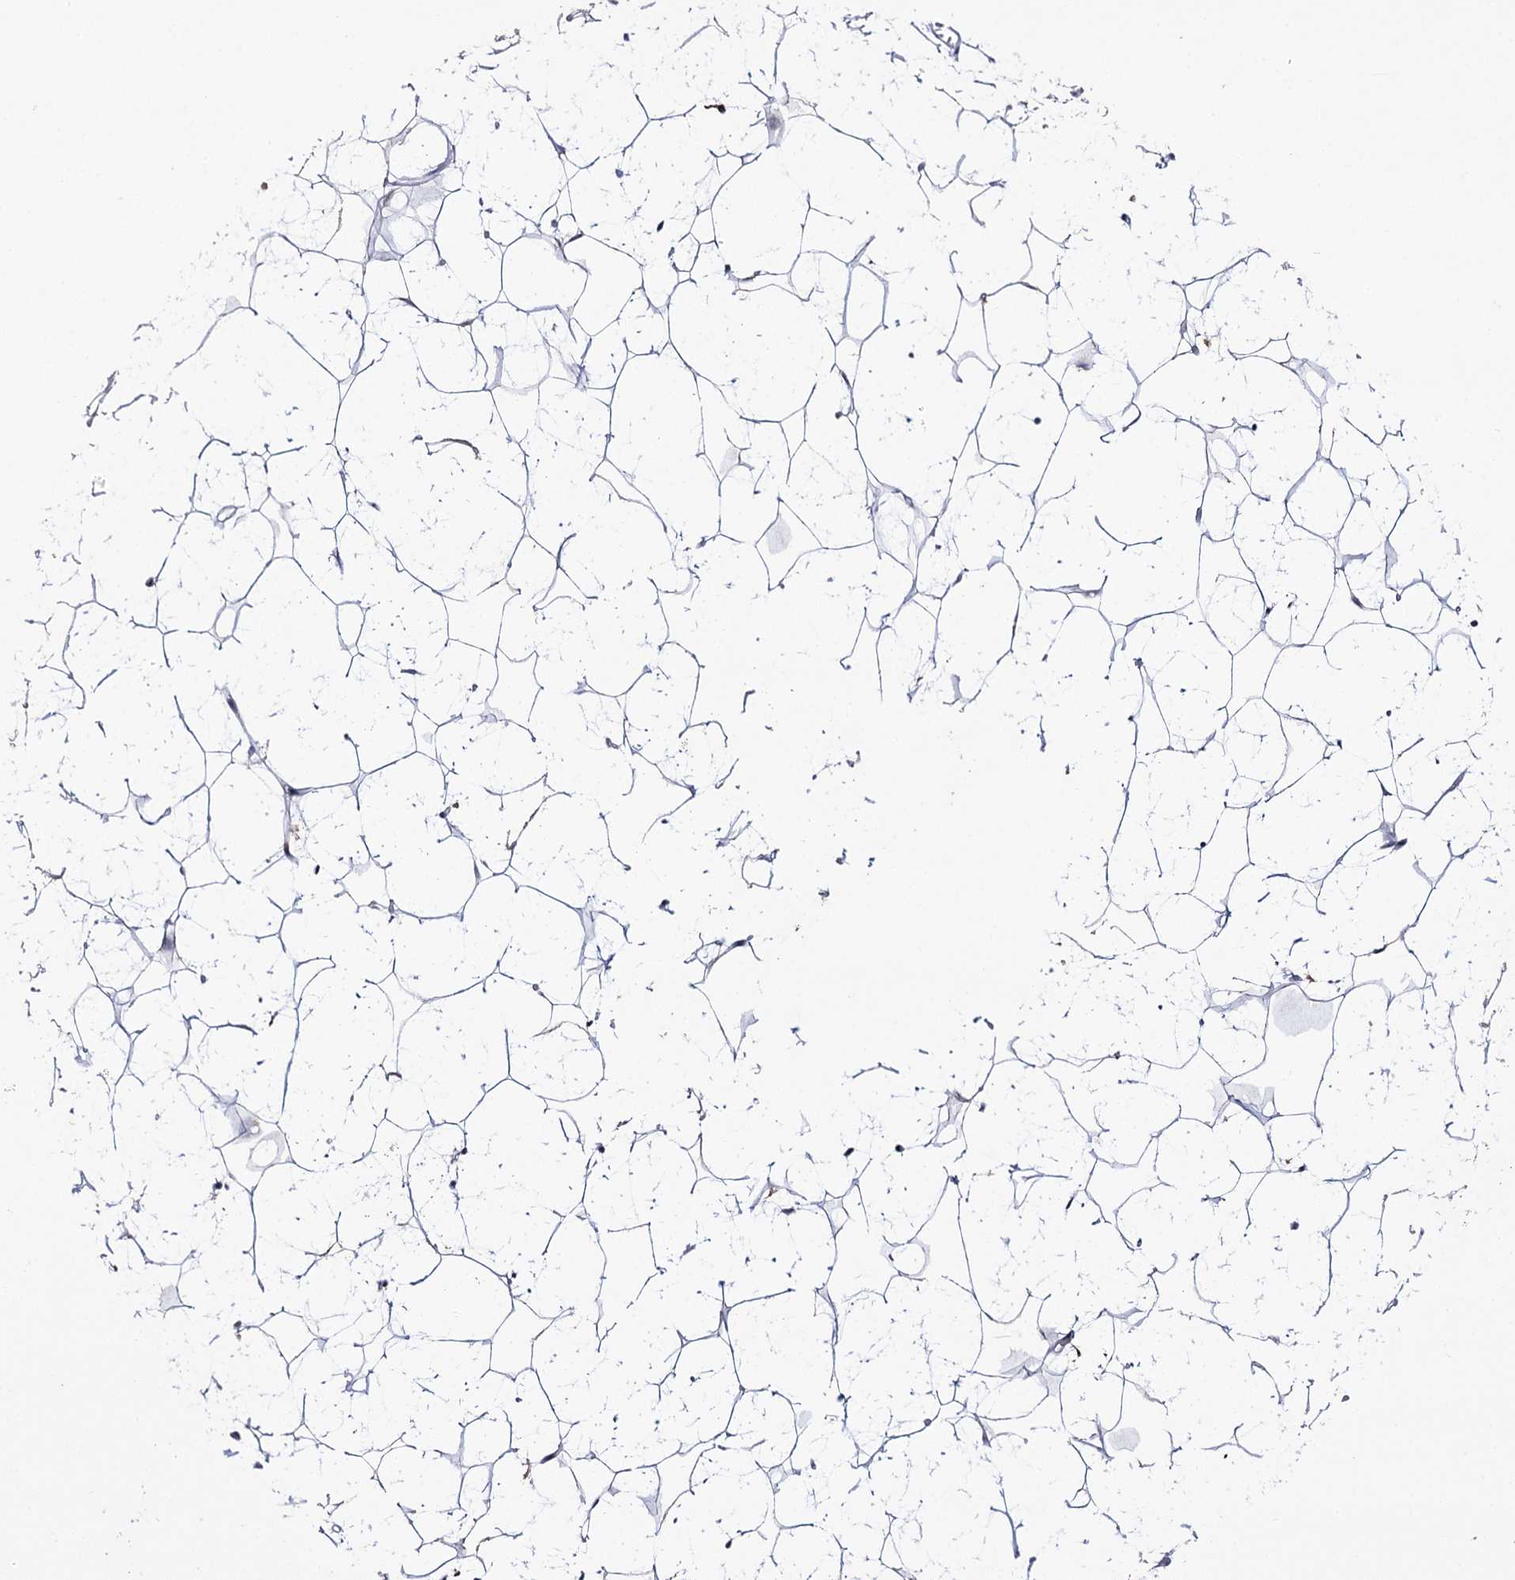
{"staining": {"intensity": "negative", "quantity": "none", "location": "none"}, "tissue": "adipose tissue", "cell_type": "Adipocytes", "image_type": "normal", "snomed": [{"axis": "morphology", "description": "Normal tissue, NOS"}, {"axis": "topography", "description": "Breast"}], "caption": "A micrograph of human adipose tissue is negative for staining in adipocytes. The staining is performed using DAB brown chromogen with nuclei counter-stained in using hematoxylin.", "gene": "VGLL4", "patient": {"sex": "female", "age": 26}}